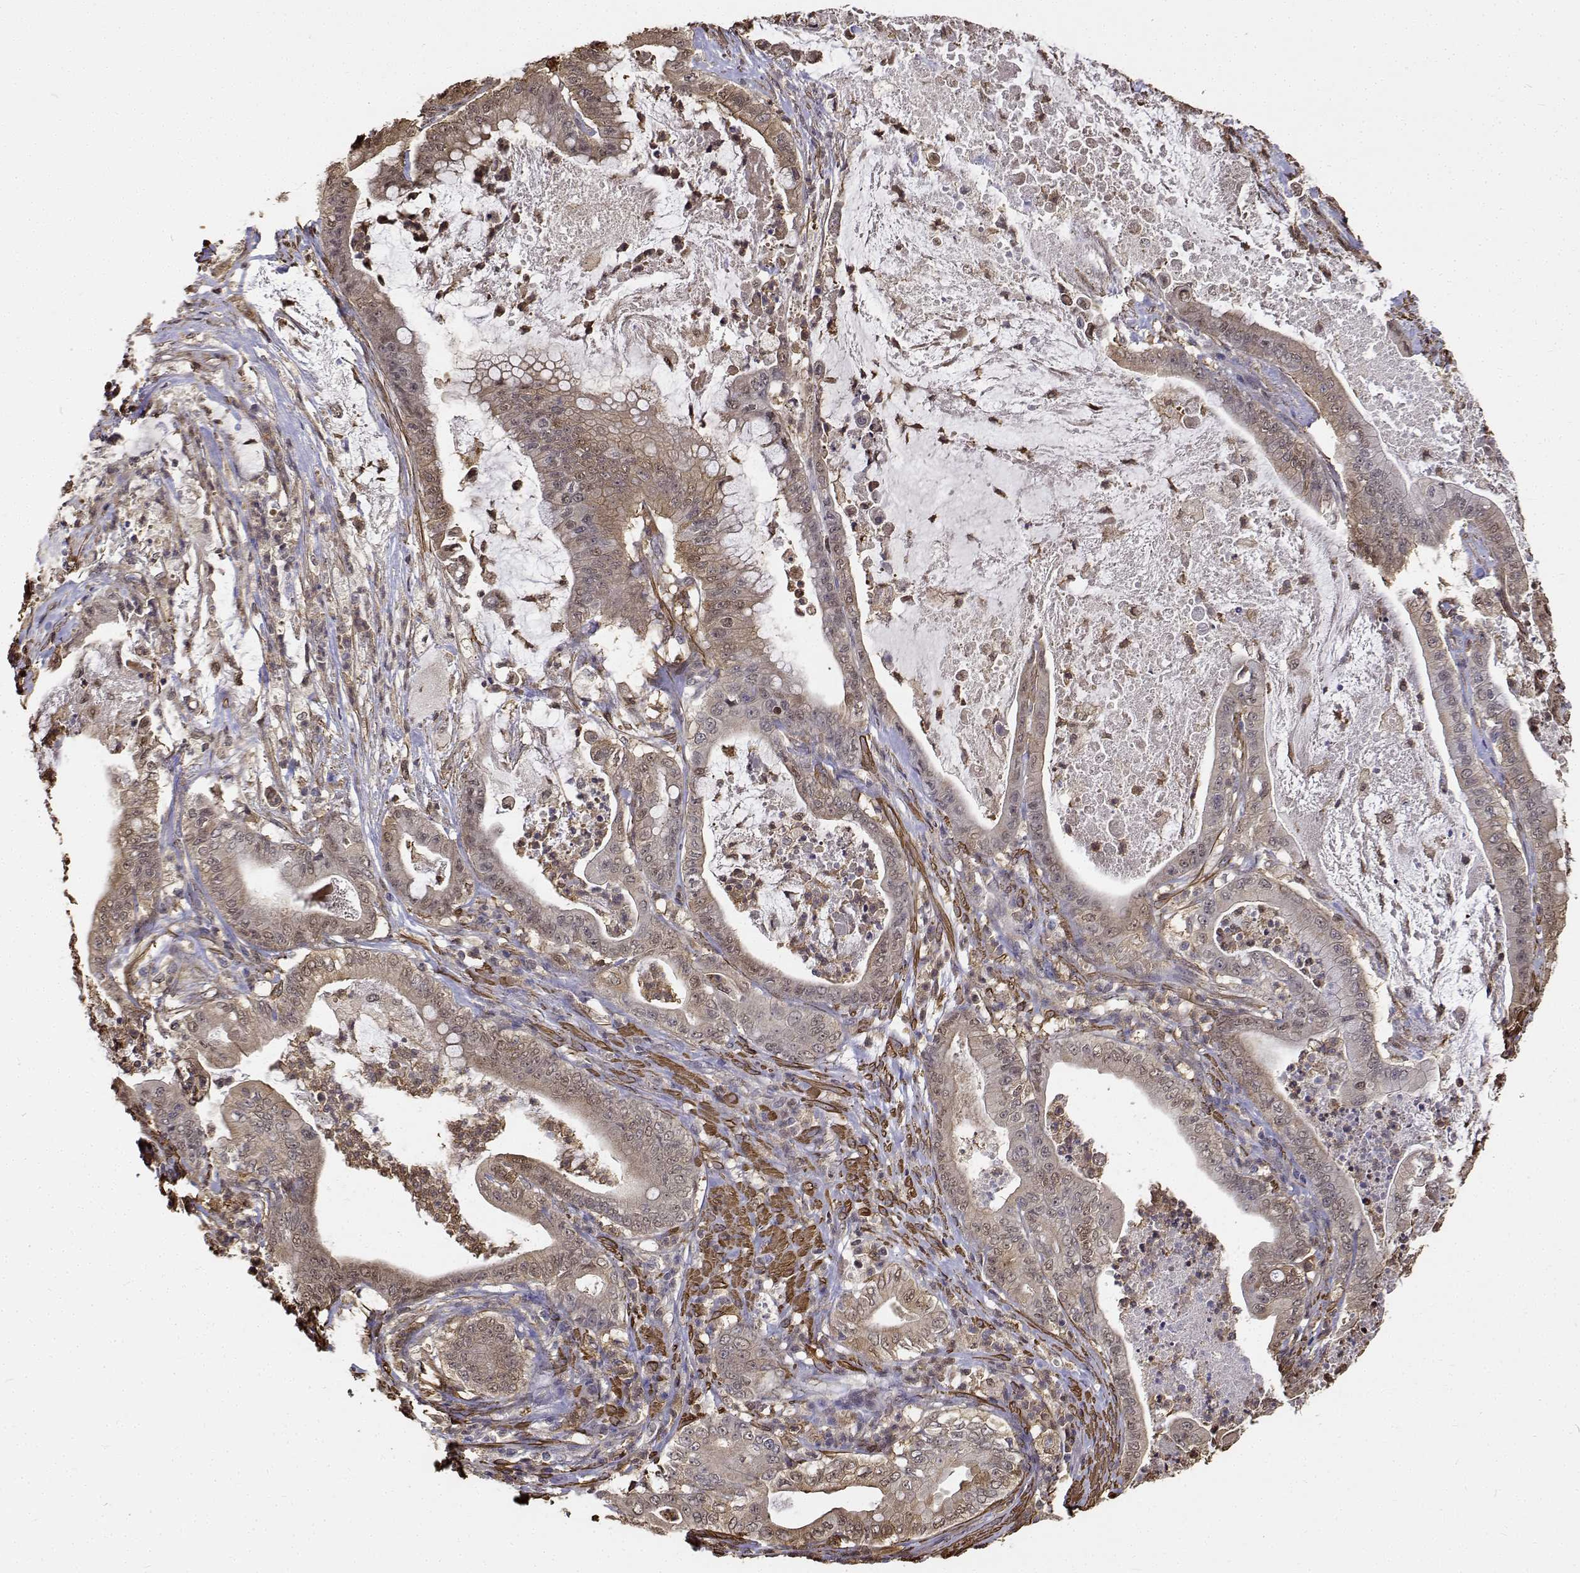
{"staining": {"intensity": "moderate", "quantity": ">75%", "location": "cytoplasmic/membranous"}, "tissue": "pancreatic cancer", "cell_type": "Tumor cells", "image_type": "cancer", "snomed": [{"axis": "morphology", "description": "Adenocarcinoma, NOS"}, {"axis": "topography", "description": "Pancreas"}], "caption": "A photomicrograph of pancreatic adenocarcinoma stained for a protein exhibits moderate cytoplasmic/membranous brown staining in tumor cells.", "gene": "PCID2", "patient": {"sex": "male", "age": 71}}